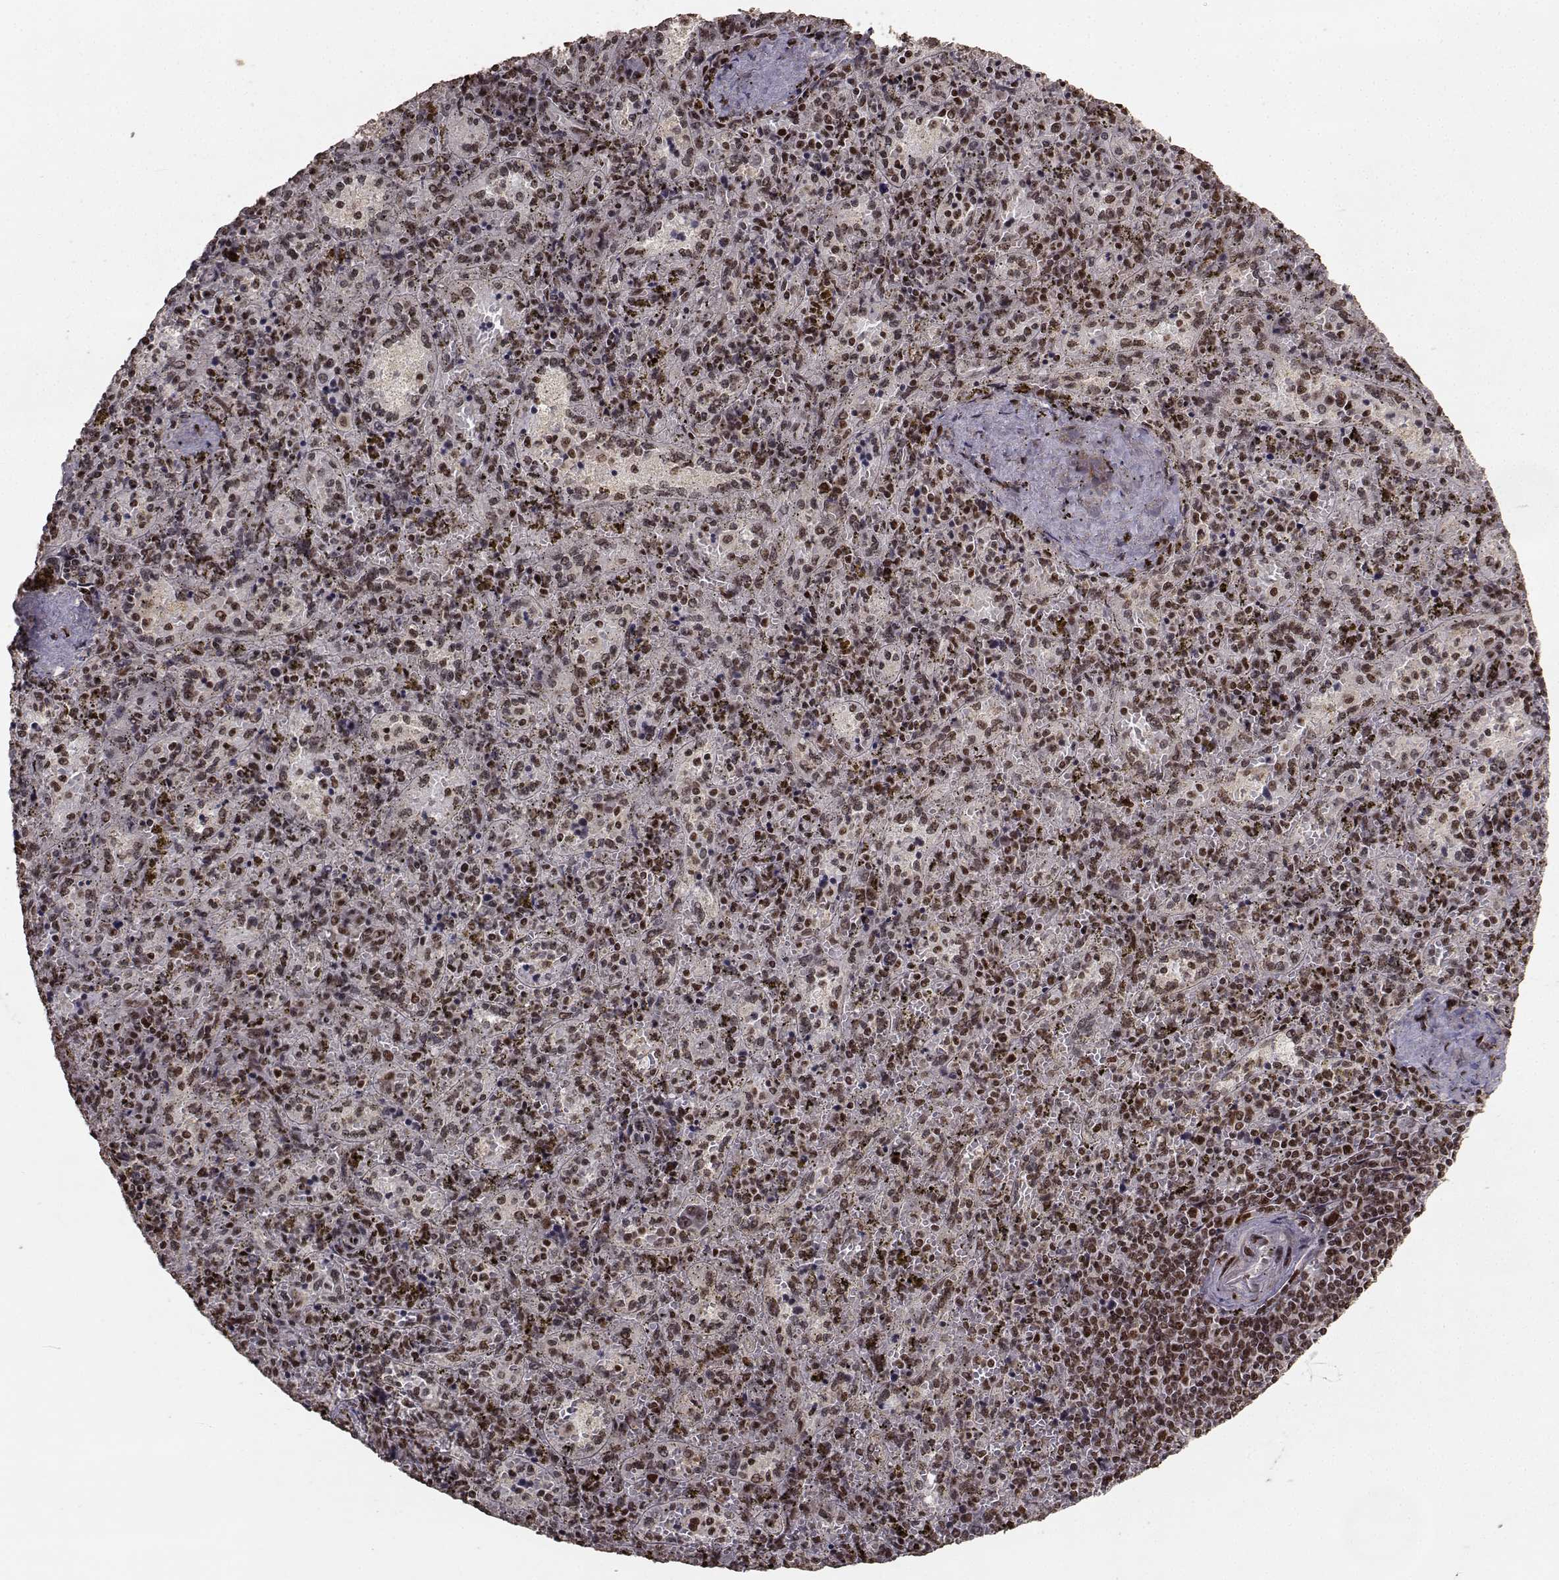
{"staining": {"intensity": "strong", "quantity": "25%-75%", "location": "nuclear"}, "tissue": "spleen", "cell_type": "Cells in red pulp", "image_type": "normal", "snomed": [{"axis": "morphology", "description": "Normal tissue, NOS"}, {"axis": "topography", "description": "Spleen"}], "caption": "Spleen stained for a protein (brown) demonstrates strong nuclear positive expression in about 25%-75% of cells in red pulp.", "gene": "SF1", "patient": {"sex": "female", "age": 50}}